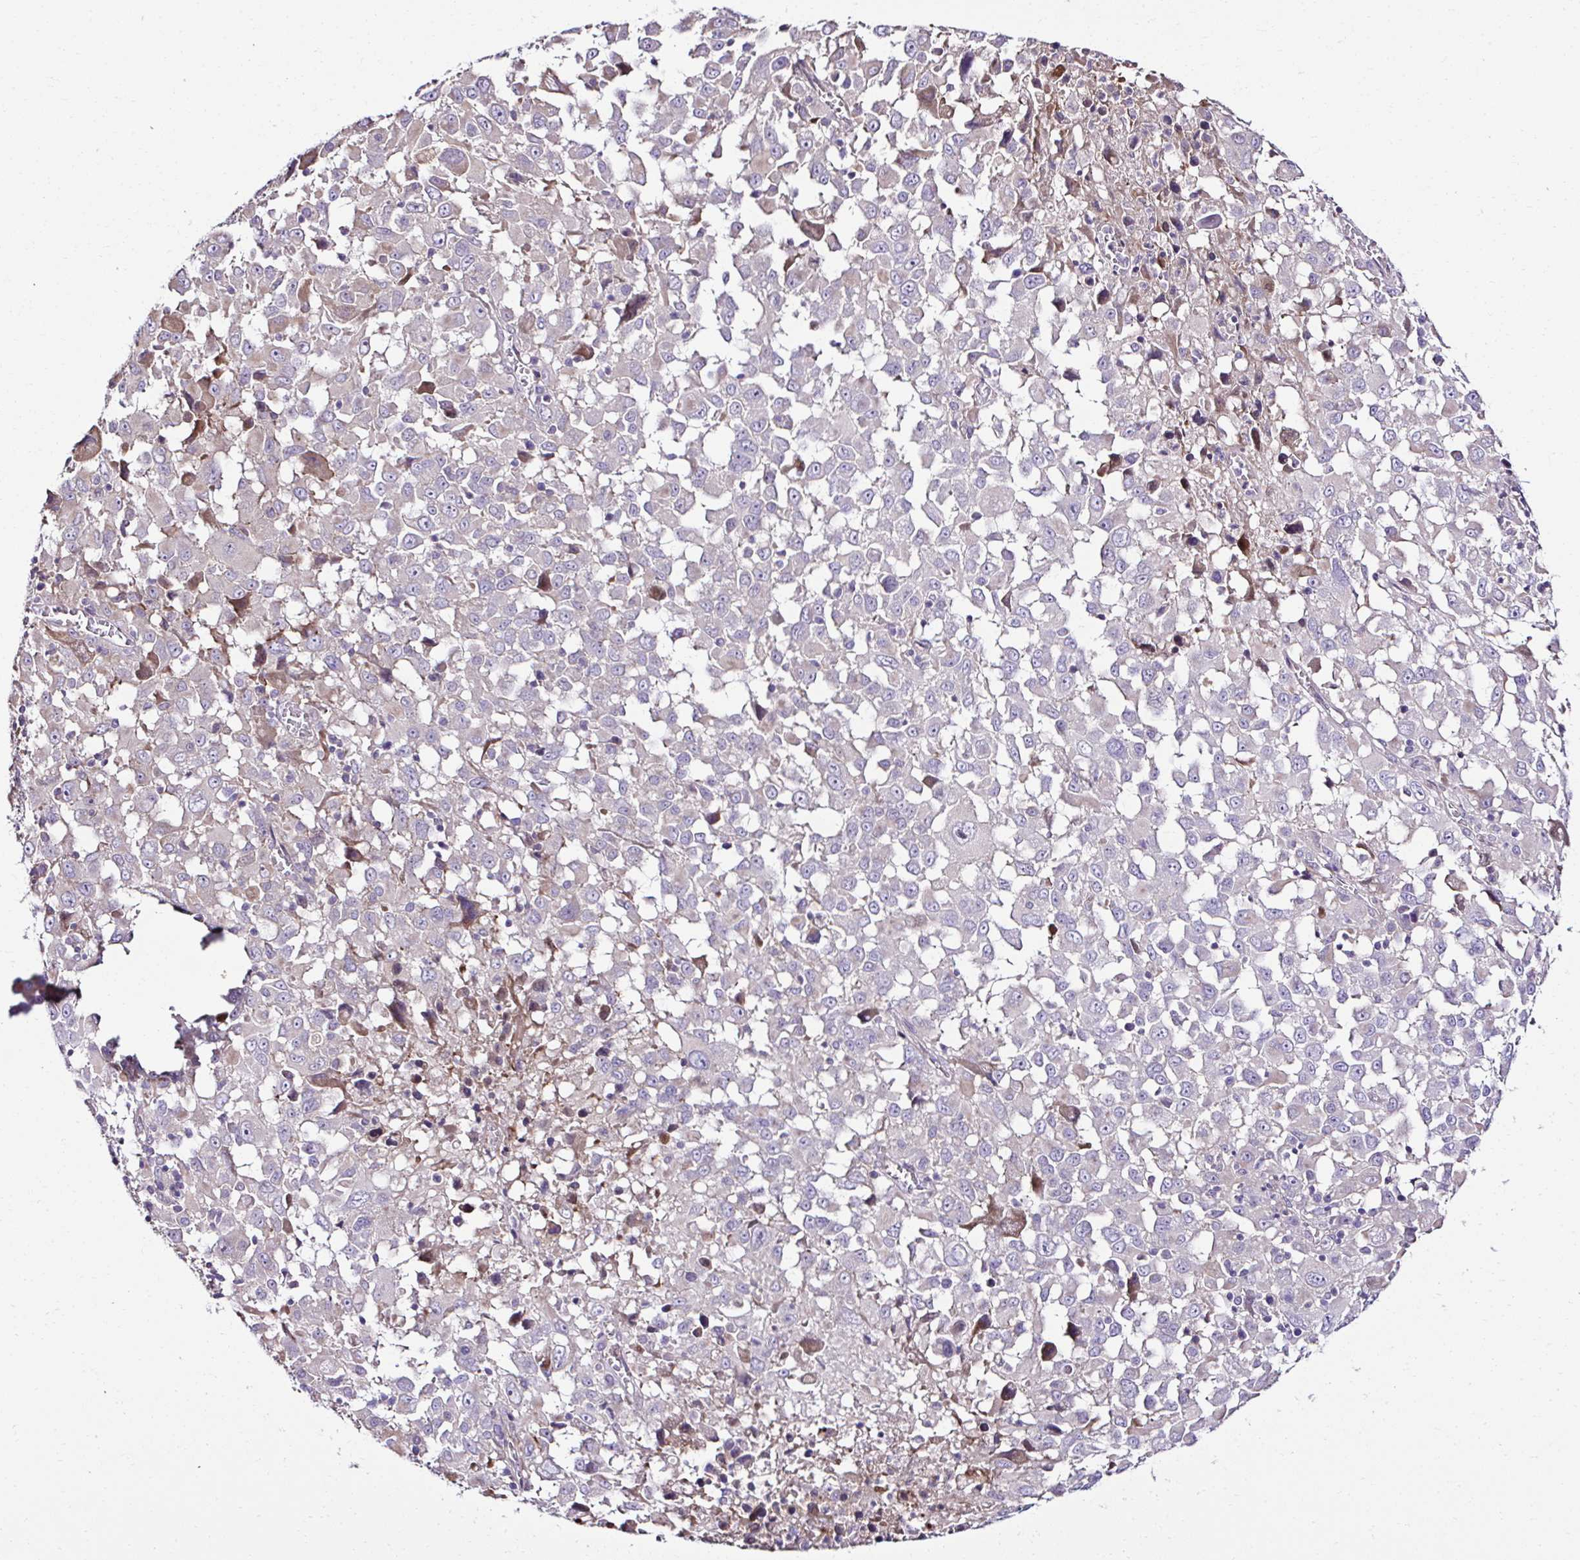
{"staining": {"intensity": "negative", "quantity": "none", "location": "none"}, "tissue": "melanoma", "cell_type": "Tumor cells", "image_type": "cancer", "snomed": [{"axis": "morphology", "description": "Malignant melanoma, Metastatic site"}, {"axis": "topography", "description": "Soft tissue"}], "caption": "Immunohistochemistry (IHC) histopathology image of neoplastic tissue: human melanoma stained with DAB (3,3'-diaminobenzidine) exhibits no significant protein expression in tumor cells. (Brightfield microscopy of DAB (3,3'-diaminobenzidine) IHC at high magnification).", "gene": "CCDC85C", "patient": {"sex": "male", "age": 50}}